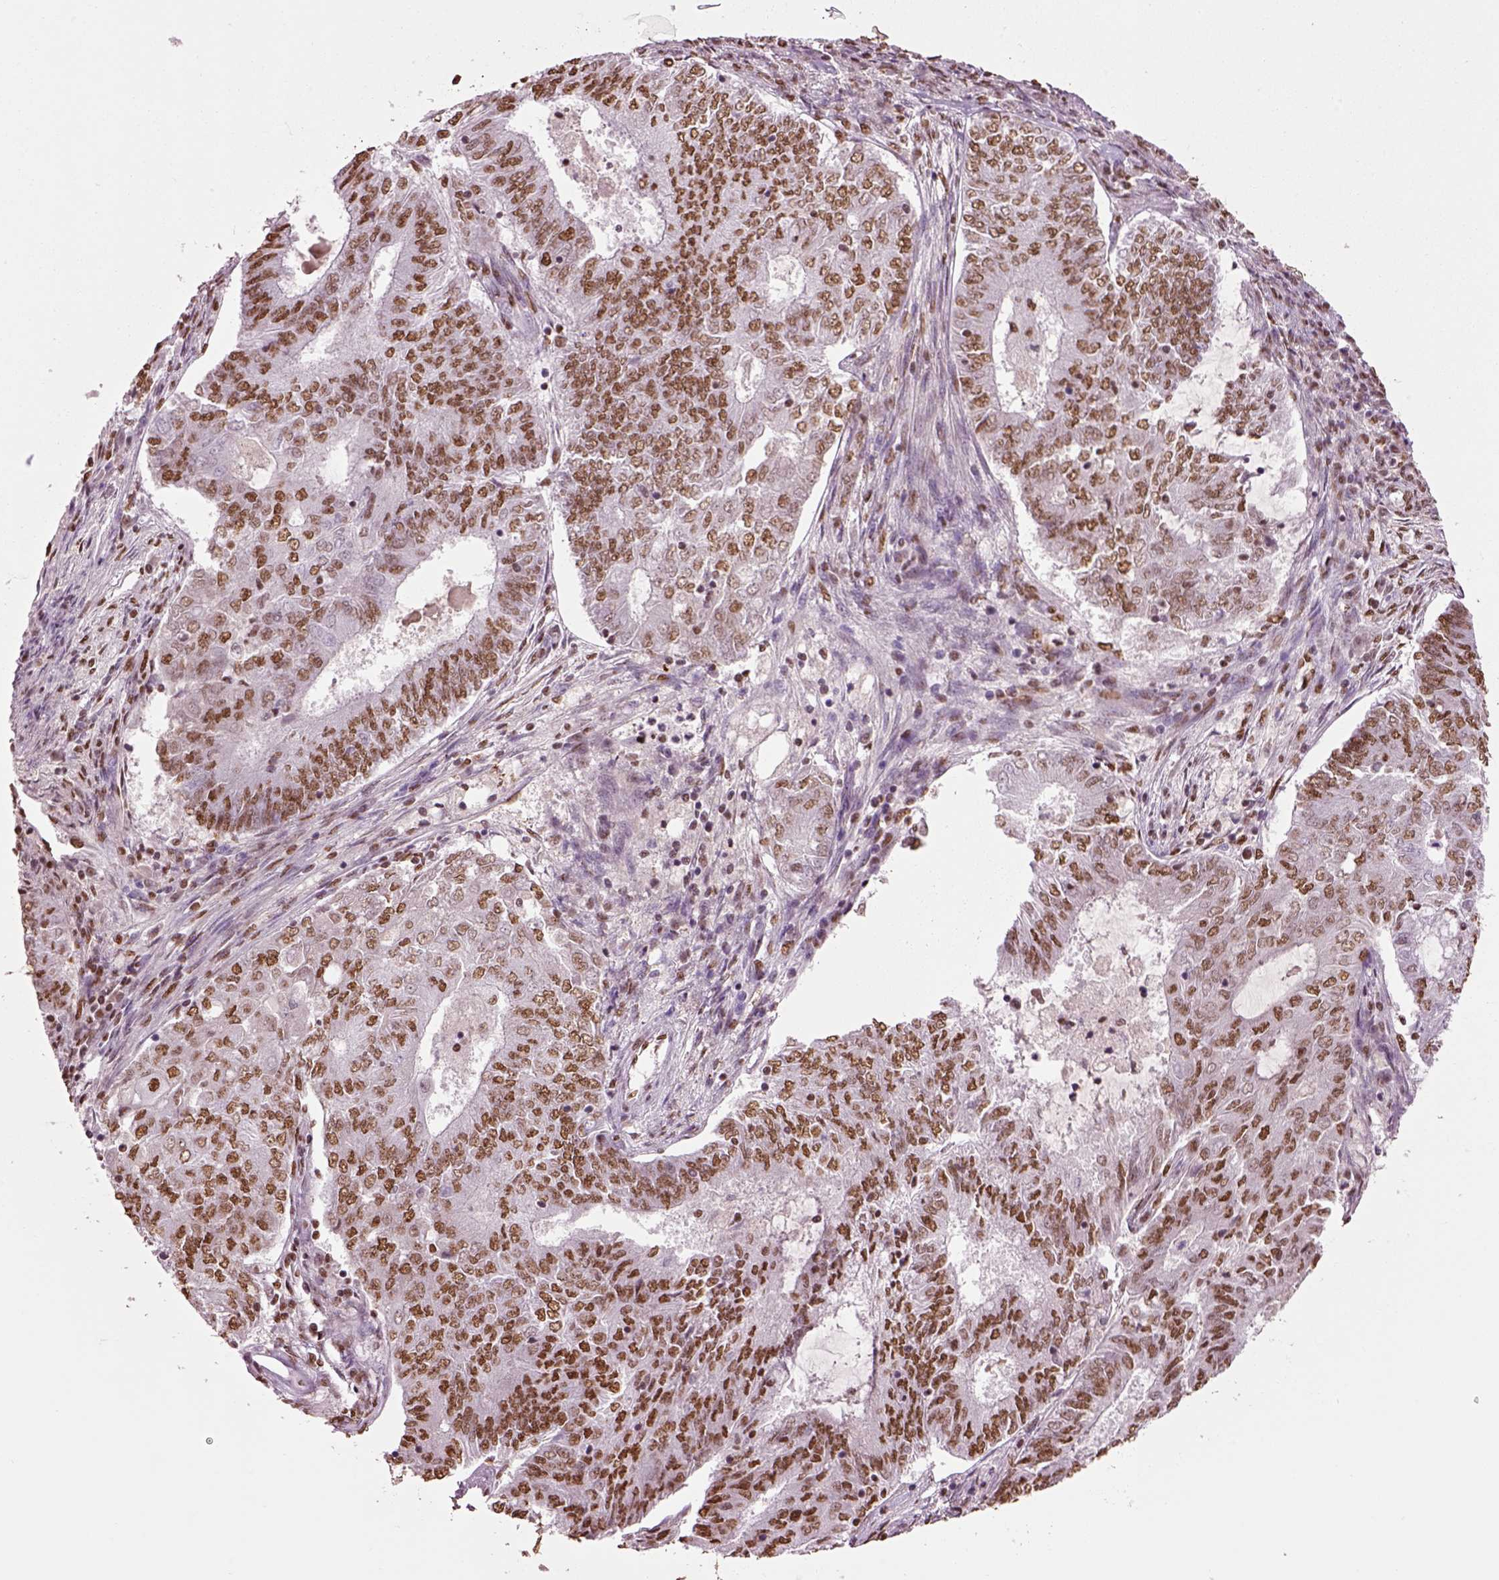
{"staining": {"intensity": "moderate", "quantity": ">75%", "location": "nuclear"}, "tissue": "endometrial cancer", "cell_type": "Tumor cells", "image_type": "cancer", "snomed": [{"axis": "morphology", "description": "Adenocarcinoma, NOS"}, {"axis": "topography", "description": "Endometrium"}], "caption": "Immunohistochemistry image of human adenocarcinoma (endometrial) stained for a protein (brown), which shows medium levels of moderate nuclear staining in about >75% of tumor cells.", "gene": "DDX3X", "patient": {"sex": "female", "age": 62}}